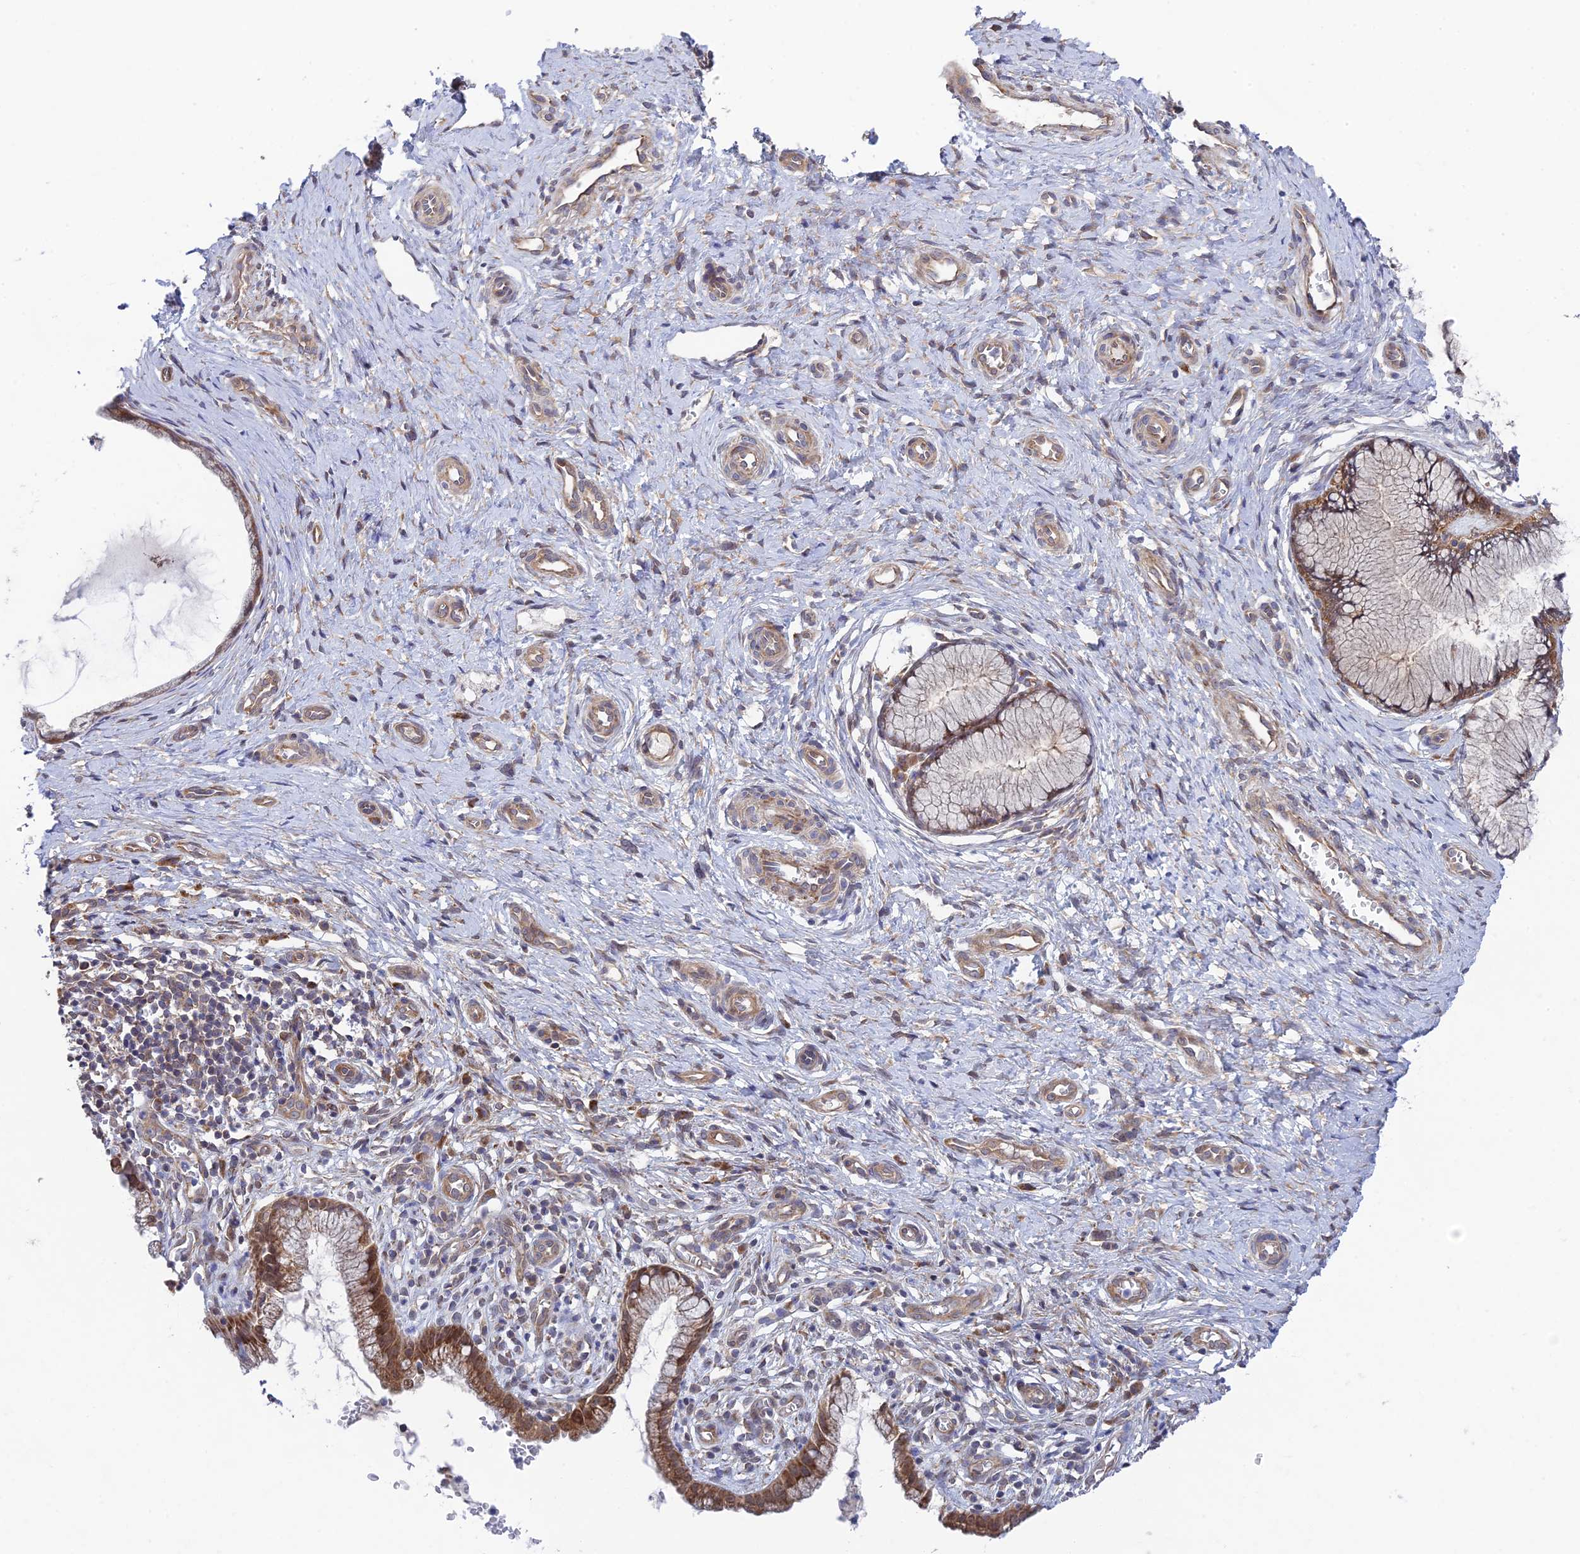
{"staining": {"intensity": "moderate", "quantity": ">75%", "location": "cytoplasmic/membranous"}, "tissue": "cervix", "cell_type": "Glandular cells", "image_type": "normal", "snomed": [{"axis": "morphology", "description": "Normal tissue, NOS"}, {"axis": "topography", "description": "Cervix"}], "caption": "Immunohistochemistry (DAB (3,3'-diaminobenzidine)) staining of normal human cervix displays moderate cytoplasmic/membranous protein staining in approximately >75% of glandular cells.", "gene": "INCA1", "patient": {"sex": "female", "age": 36}}